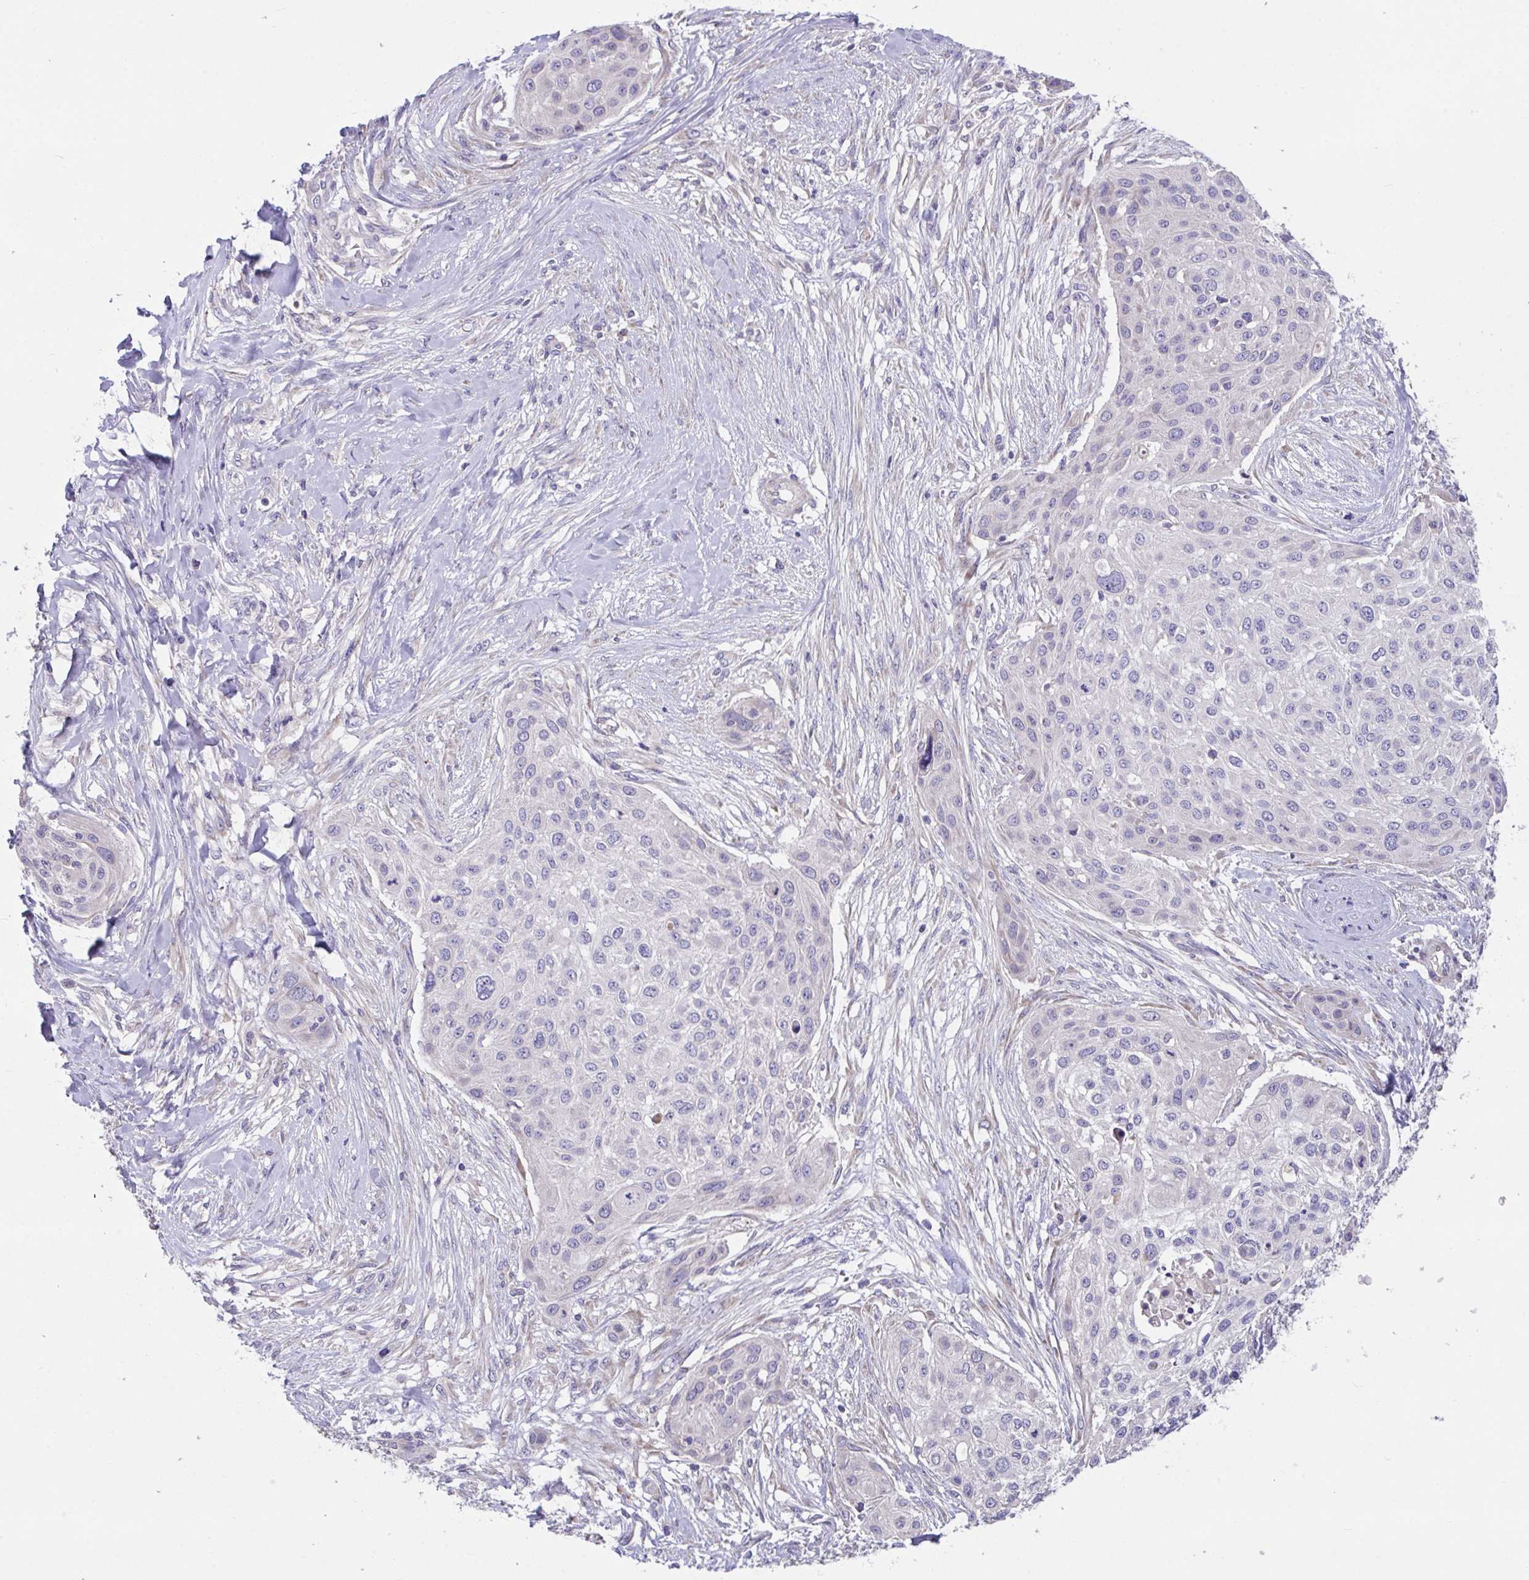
{"staining": {"intensity": "negative", "quantity": "none", "location": "none"}, "tissue": "skin cancer", "cell_type": "Tumor cells", "image_type": "cancer", "snomed": [{"axis": "morphology", "description": "Squamous cell carcinoma, NOS"}, {"axis": "topography", "description": "Skin"}], "caption": "The image exhibits no staining of tumor cells in skin cancer (squamous cell carcinoma). Nuclei are stained in blue.", "gene": "SUSD4", "patient": {"sex": "female", "age": 87}}